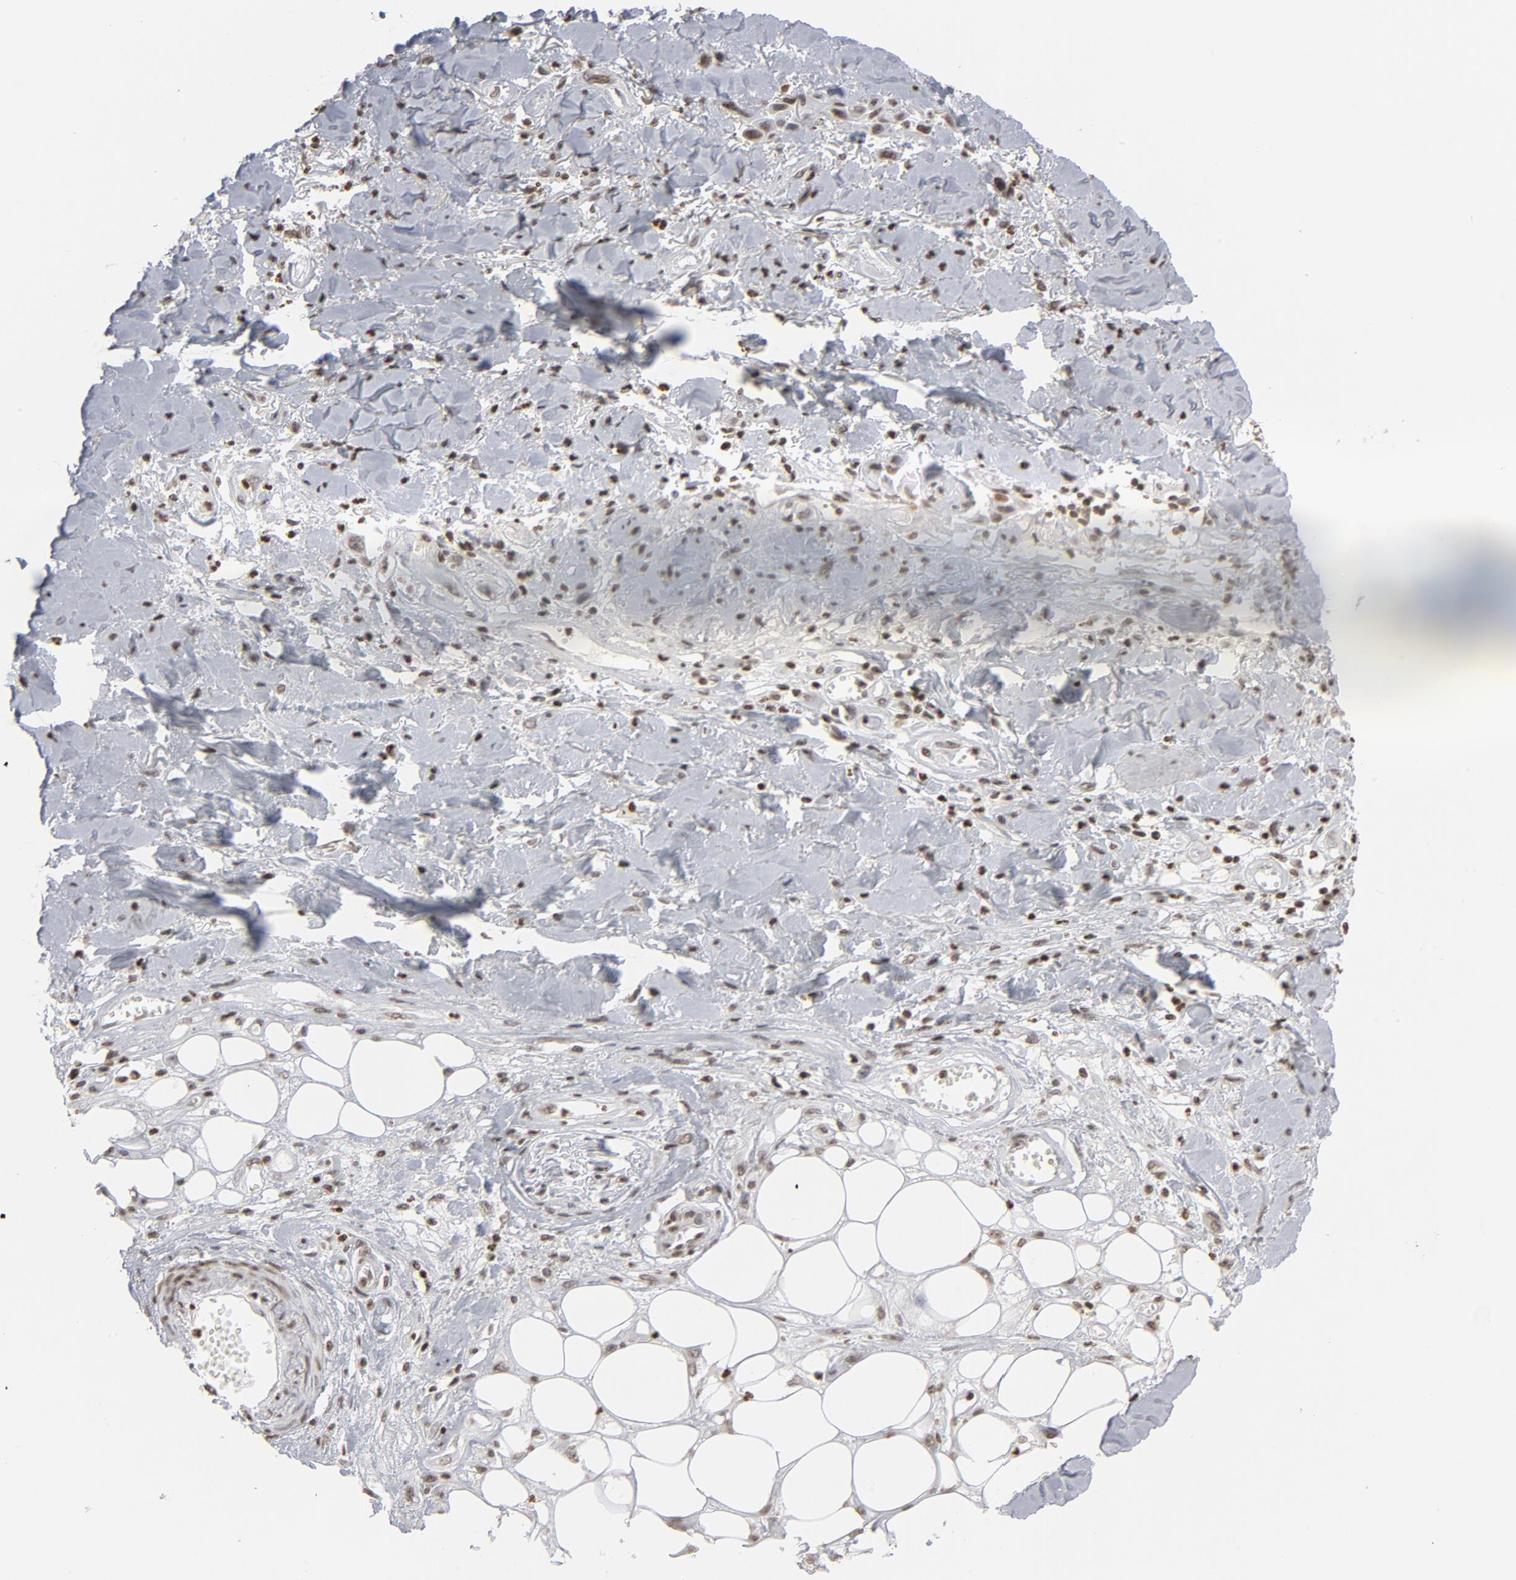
{"staining": {"intensity": "moderate", "quantity": ">75%", "location": "nuclear"}, "tissue": "skin cancer", "cell_type": "Tumor cells", "image_type": "cancer", "snomed": [{"axis": "morphology", "description": "Squamous cell carcinoma, NOS"}, {"axis": "topography", "description": "Skin"}, {"axis": "topography", "description": "Anal"}], "caption": "Immunohistochemical staining of human skin cancer exhibits moderate nuclear protein staining in about >75% of tumor cells. Ihc stains the protein of interest in brown and the nuclei are stained blue.", "gene": "H2AC12", "patient": {"sex": "female", "age": 55}}